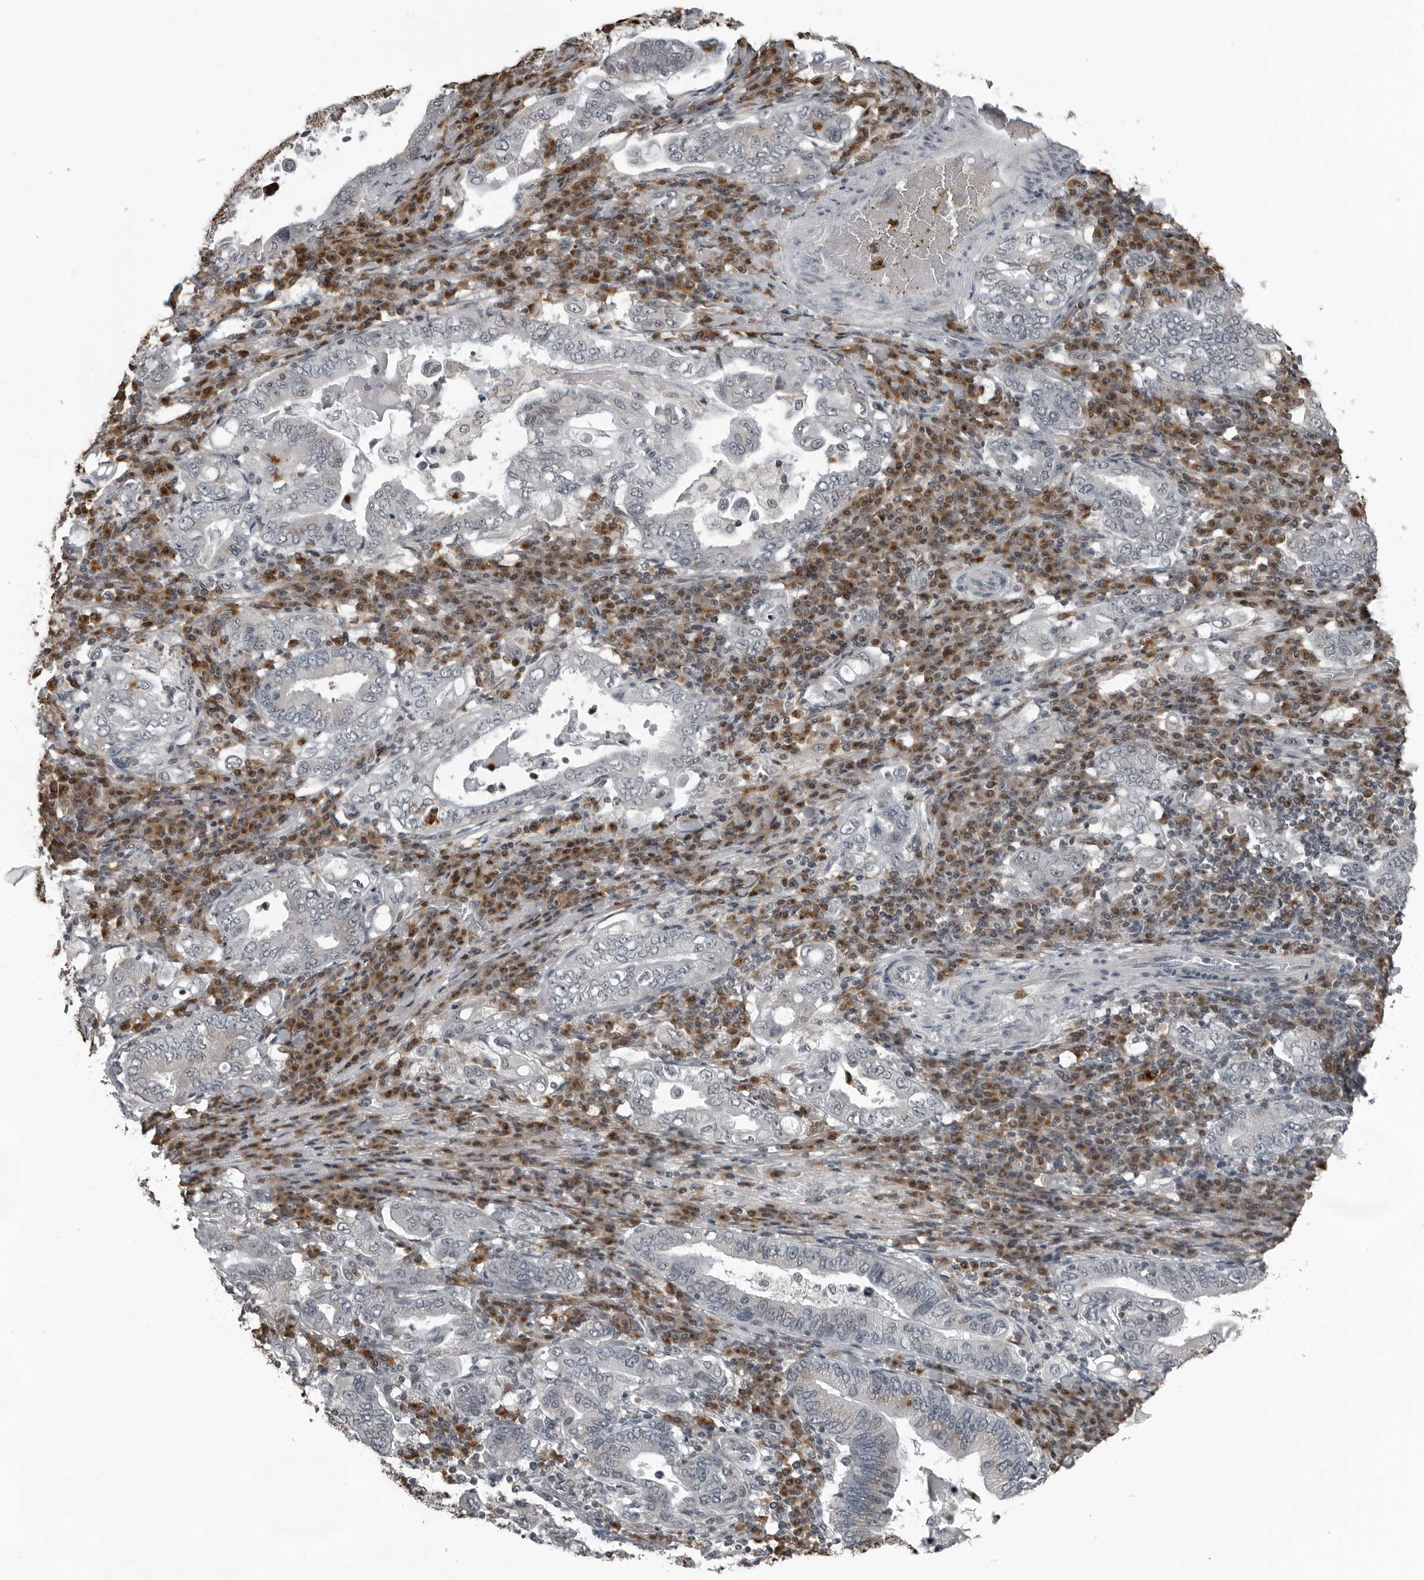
{"staining": {"intensity": "negative", "quantity": "none", "location": "none"}, "tissue": "stomach cancer", "cell_type": "Tumor cells", "image_type": "cancer", "snomed": [{"axis": "morphology", "description": "Normal tissue, NOS"}, {"axis": "morphology", "description": "Adenocarcinoma, NOS"}, {"axis": "topography", "description": "Esophagus"}, {"axis": "topography", "description": "Stomach, upper"}, {"axis": "topography", "description": "Peripheral nerve tissue"}], "caption": "Tumor cells are negative for protein expression in human stomach adenocarcinoma.", "gene": "RTCA", "patient": {"sex": "male", "age": 62}}